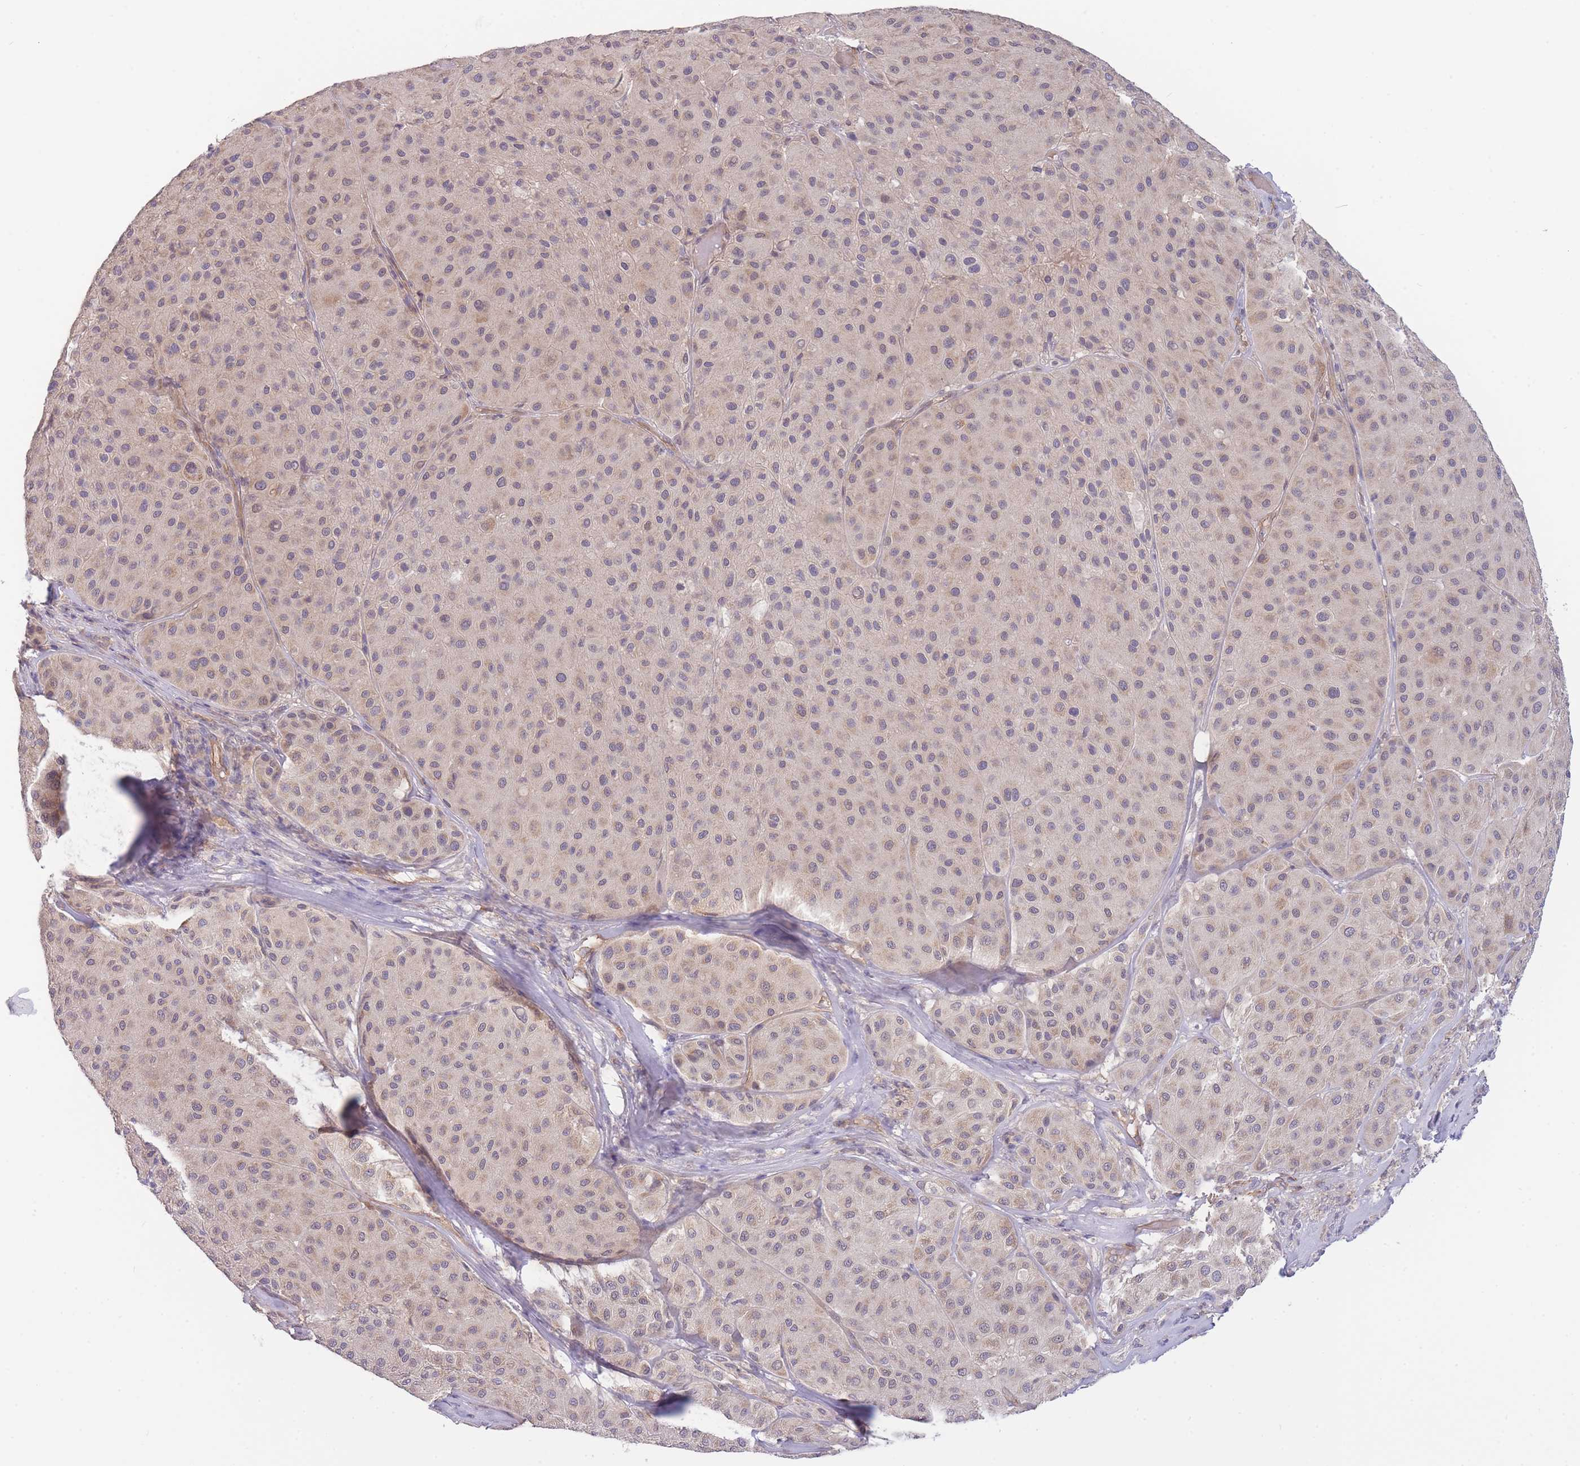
{"staining": {"intensity": "weak", "quantity": "<25%", "location": "cytoplasmic/membranous"}, "tissue": "melanoma", "cell_type": "Tumor cells", "image_type": "cancer", "snomed": [{"axis": "morphology", "description": "Malignant melanoma, Metastatic site"}, {"axis": "topography", "description": "Smooth muscle"}], "caption": "DAB immunohistochemical staining of malignant melanoma (metastatic site) shows no significant staining in tumor cells. (DAB IHC with hematoxylin counter stain).", "gene": "NDUFAF5", "patient": {"sex": "male", "age": 41}}